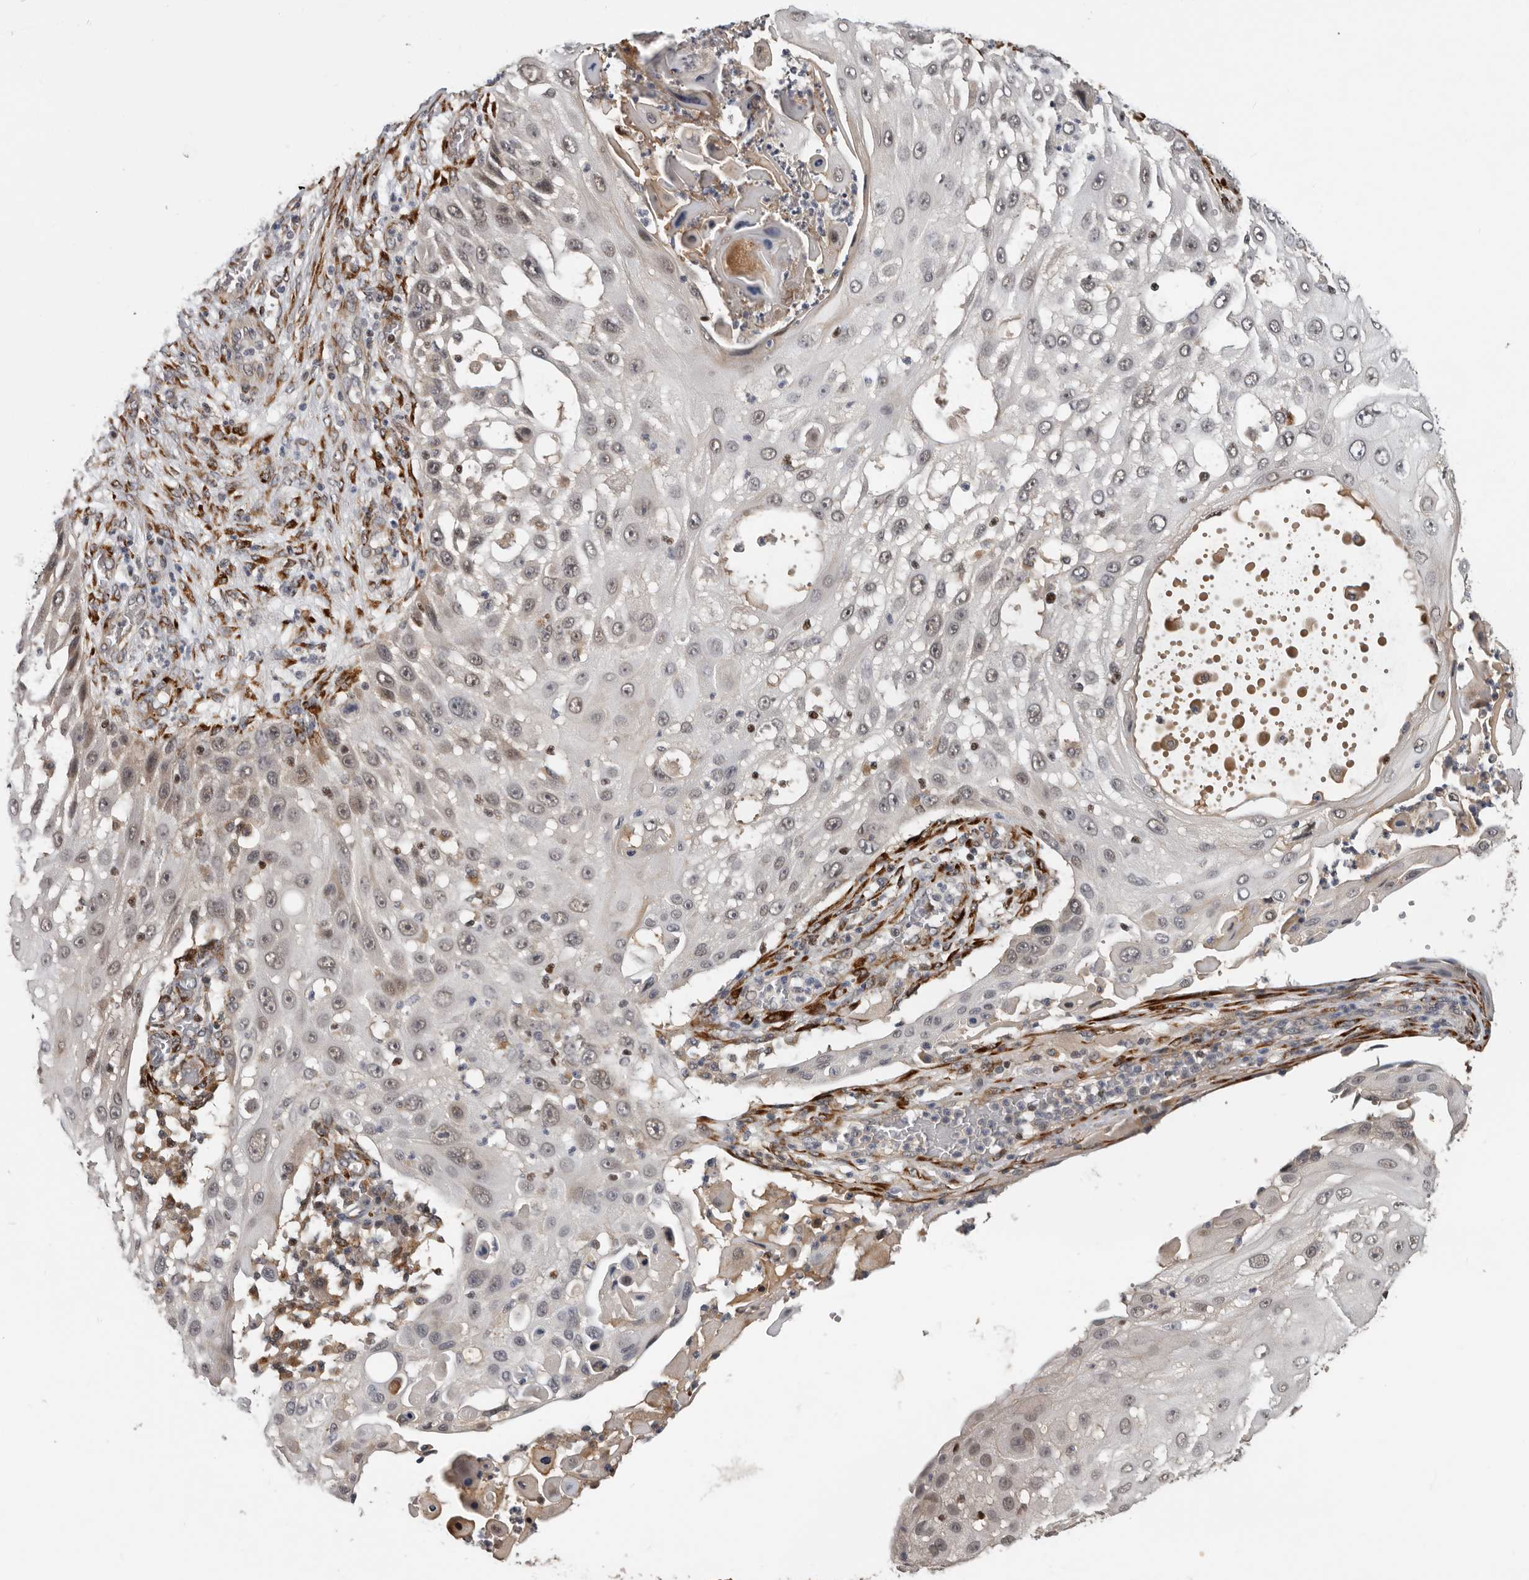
{"staining": {"intensity": "weak", "quantity": ">75%", "location": "nuclear"}, "tissue": "skin cancer", "cell_type": "Tumor cells", "image_type": "cancer", "snomed": [{"axis": "morphology", "description": "Squamous cell carcinoma, NOS"}, {"axis": "topography", "description": "Skin"}], "caption": "This histopathology image displays immunohistochemistry staining of squamous cell carcinoma (skin), with low weak nuclear staining in about >75% of tumor cells.", "gene": "HENMT1", "patient": {"sex": "female", "age": 44}}